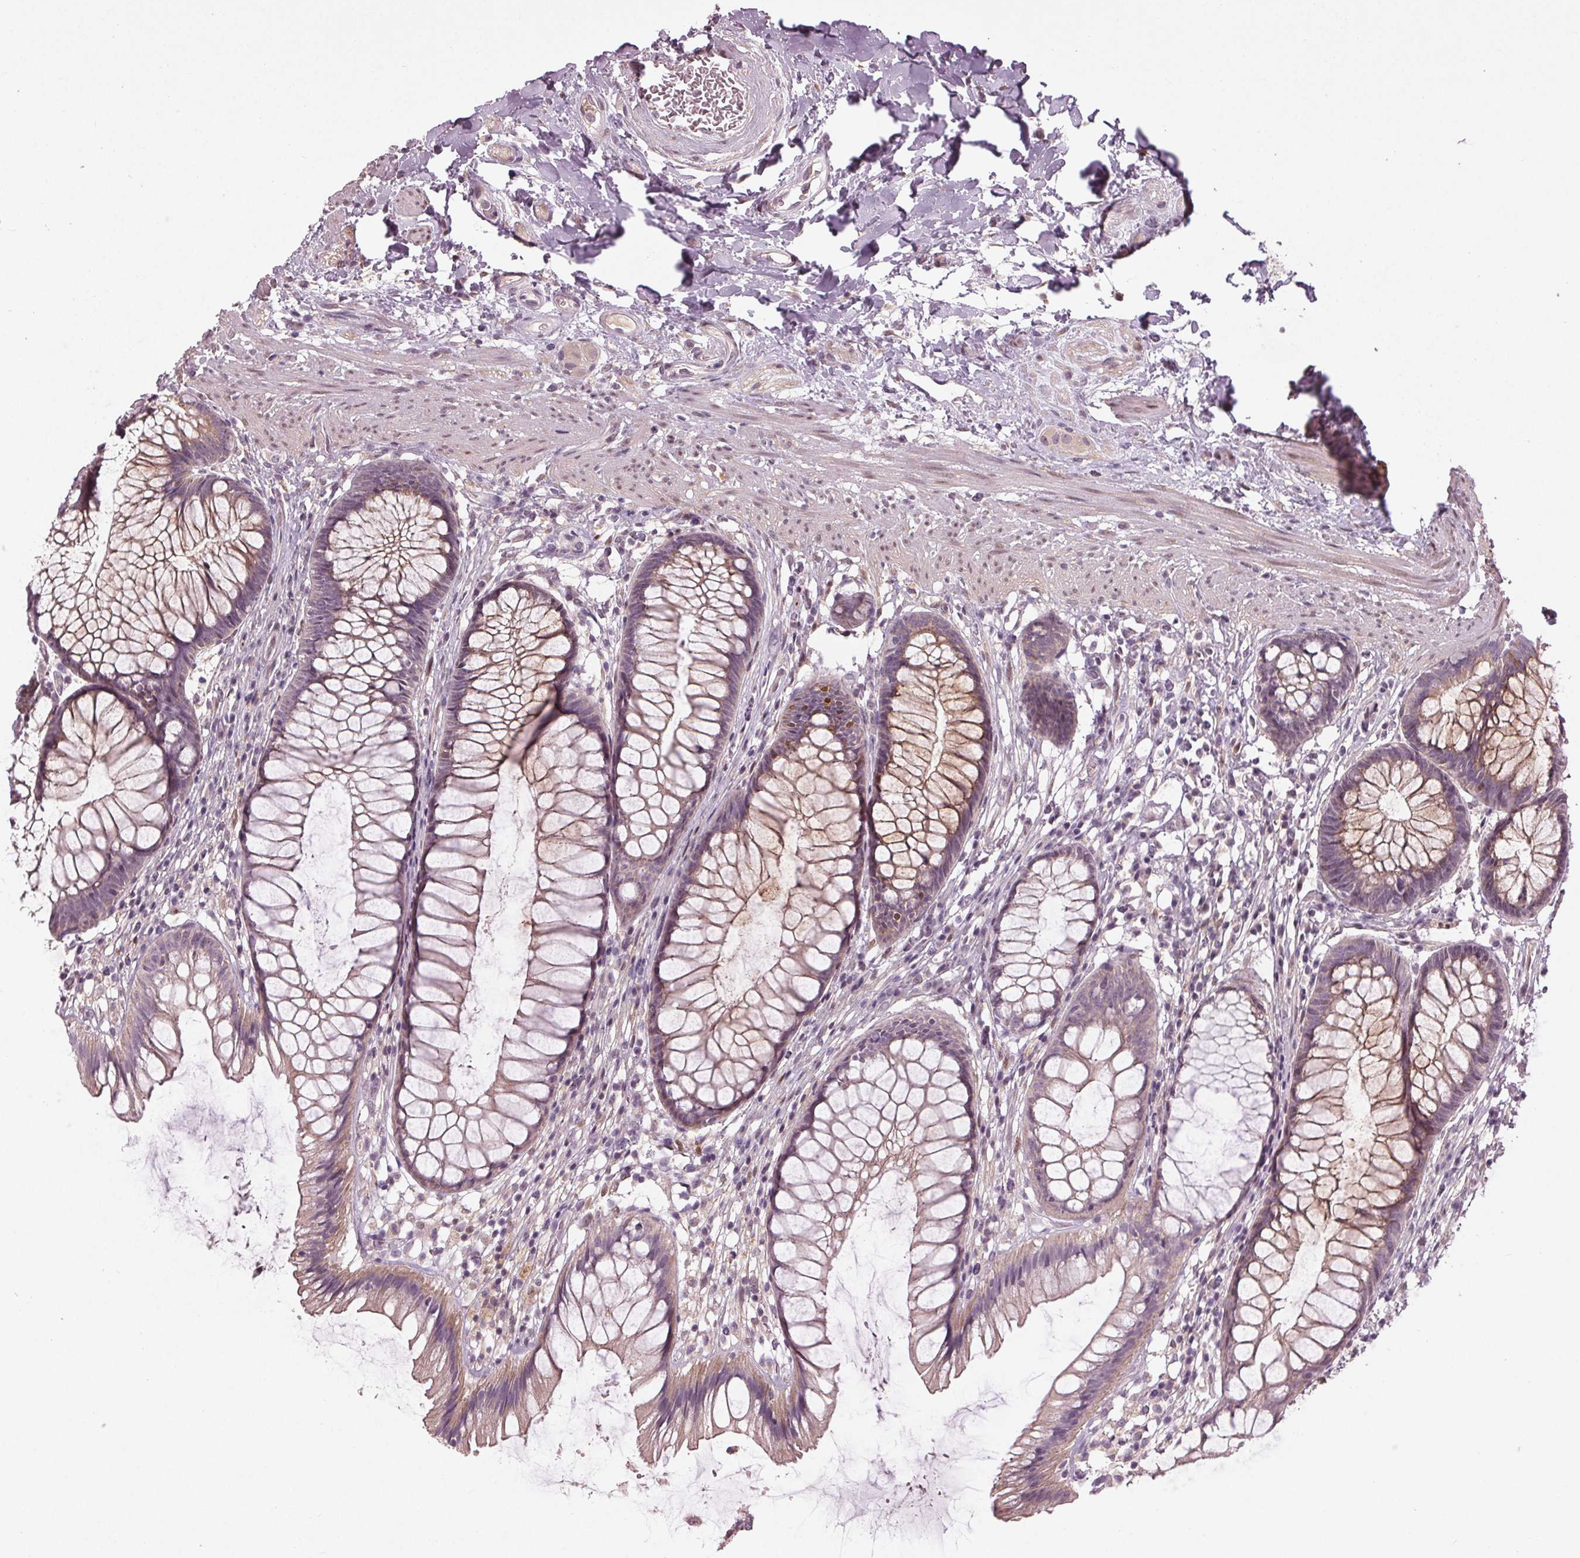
{"staining": {"intensity": "weak", "quantity": "<25%", "location": "cytoplasmic/membranous"}, "tissue": "rectum", "cell_type": "Glandular cells", "image_type": "normal", "snomed": [{"axis": "morphology", "description": "Normal tissue, NOS"}, {"axis": "topography", "description": "Smooth muscle"}, {"axis": "topography", "description": "Rectum"}], "caption": "IHC of normal rectum exhibits no staining in glandular cells. (Immunohistochemistry (ihc), brightfield microscopy, high magnification).", "gene": "ZNF605", "patient": {"sex": "male", "age": 53}}